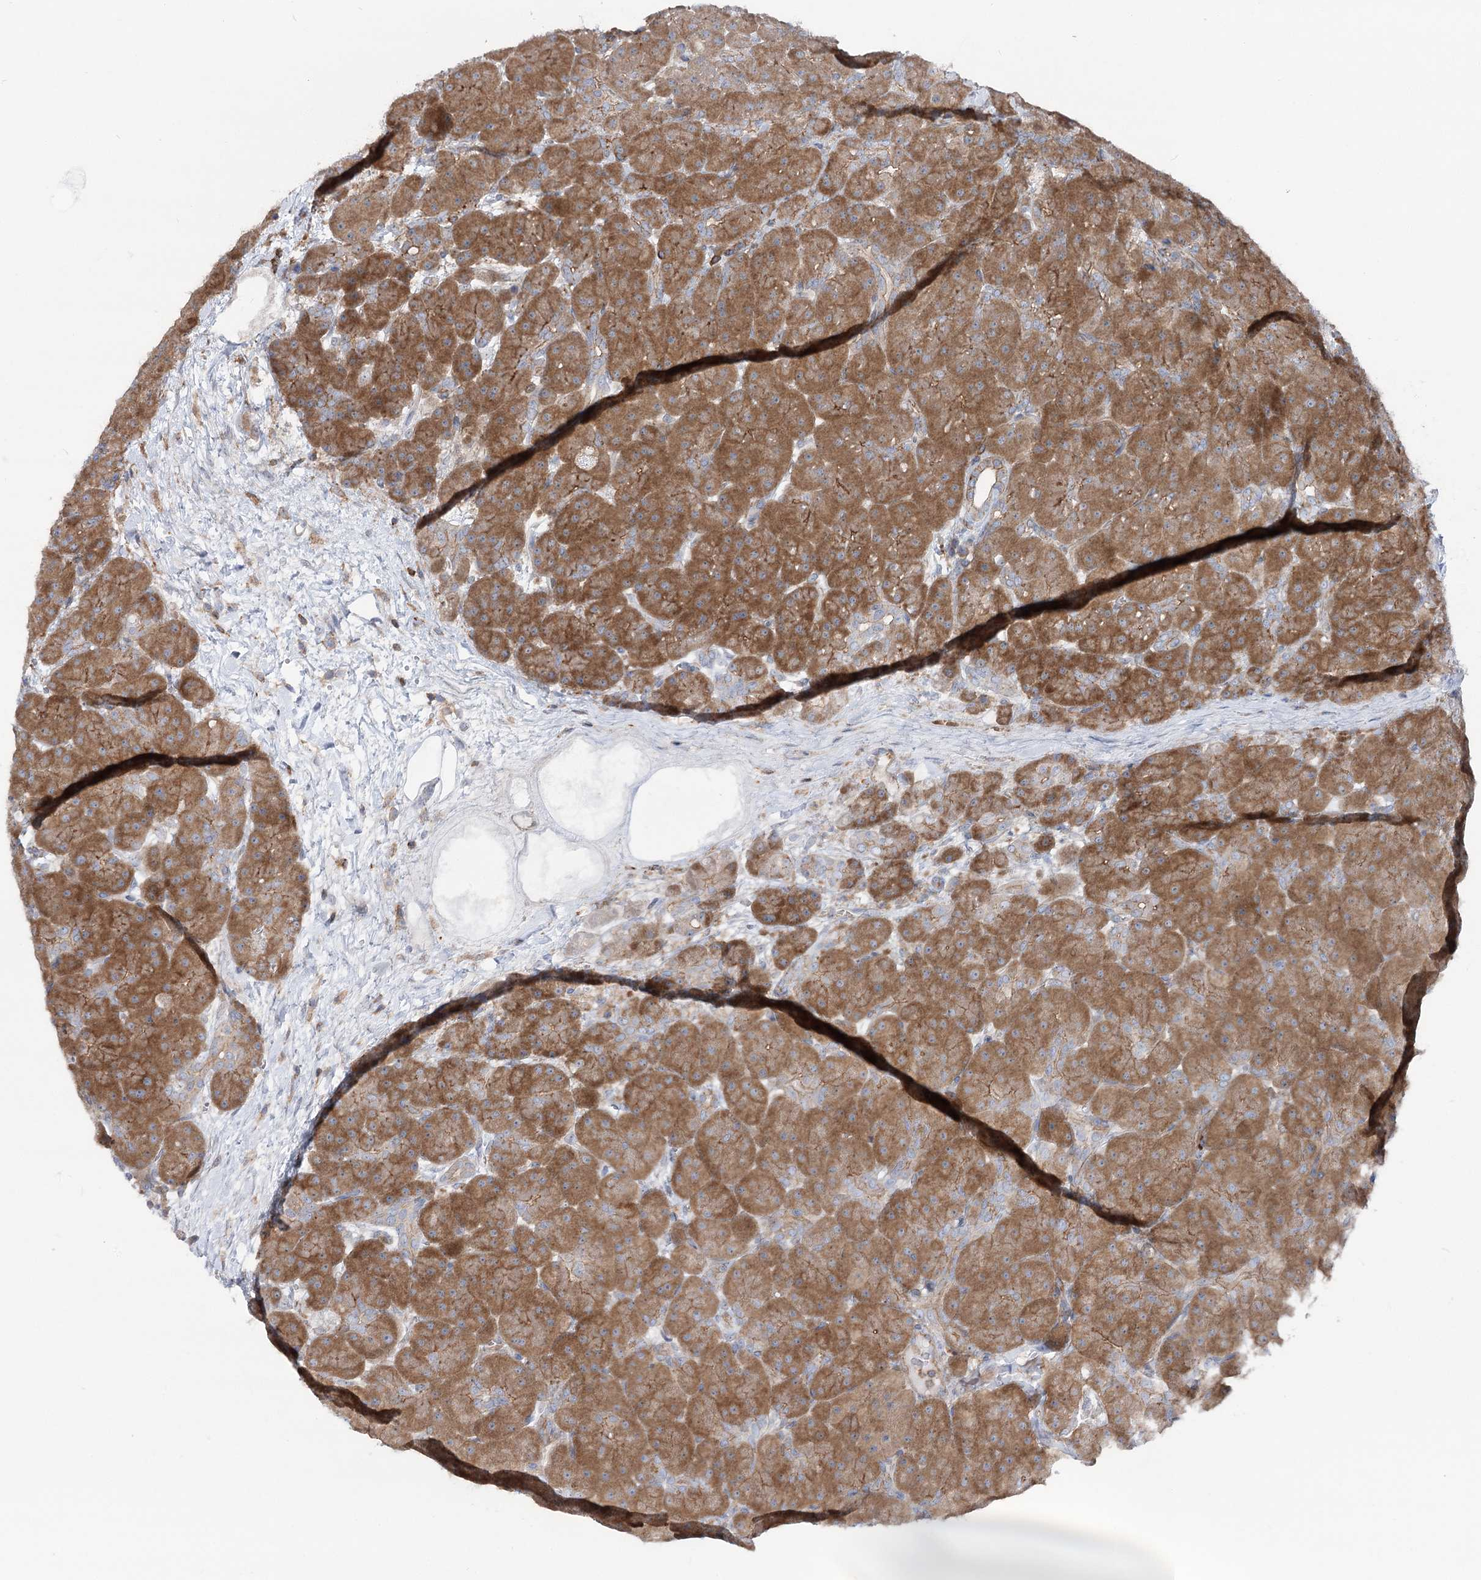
{"staining": {"intensity": "moderate", "quantity": ">75%", "location": "cytoplasmic/membranous"}, "tissue": "pancreas", "cell_type": "Exocrine glandular cells", "image_type": "normal", "snomed": [{"axis": "morphology", "description": "Normal tissue, NOS"}, {"axis": "topography", "description": "Pancreas"}], "caption": "Moderate cytoplasmic/membranous positivity for a protein is seen in approximately >75% of exocrine glandular cells of unremarkable pancreas using IHC.", "gene": "LARP1B", "patient": {"sex": "male", "age": 66}}